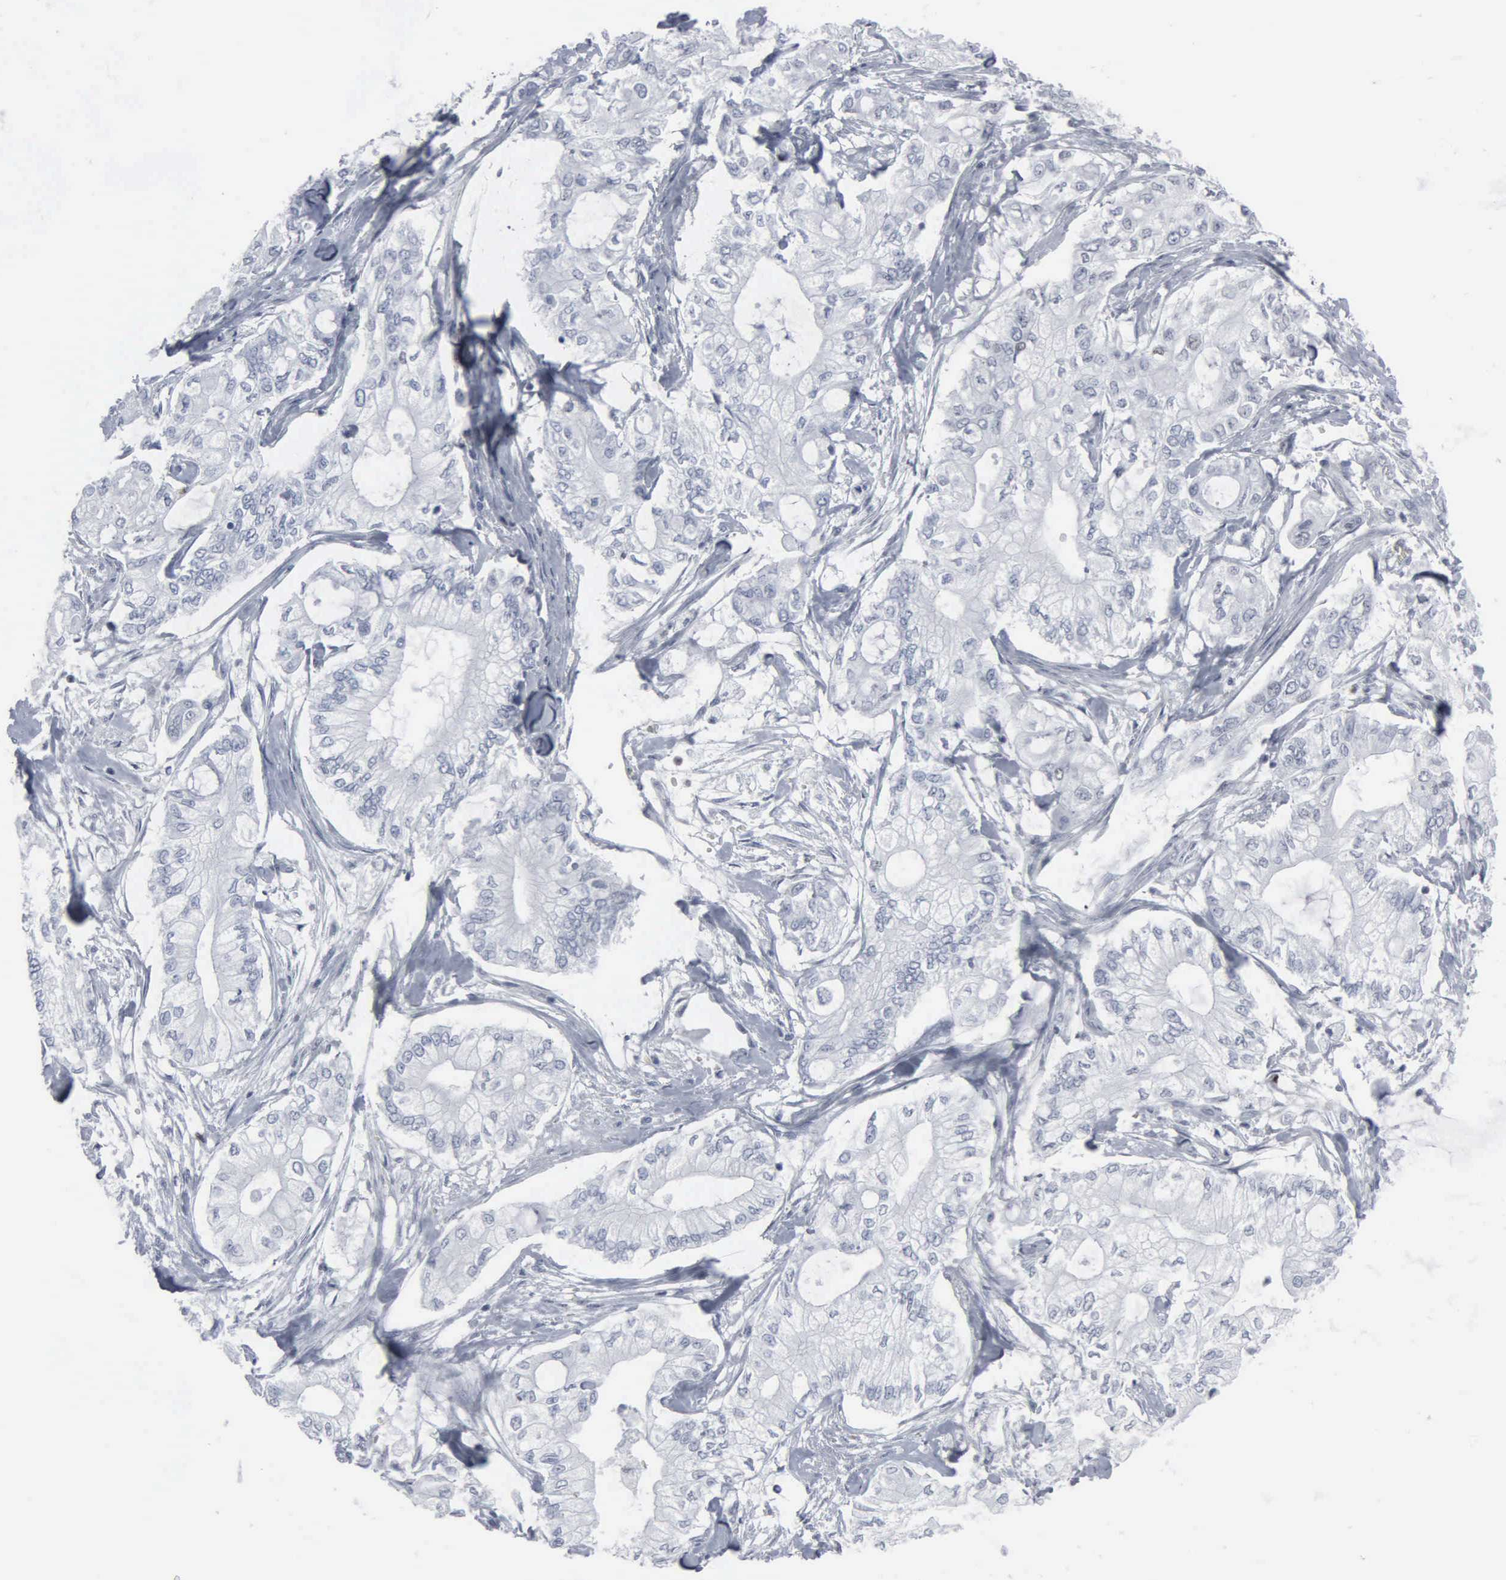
{"staining": {"intensity": "negative", "quantity": "none", "location": "none"}, "tissue": "pancreatic cancer", "cell_type": "Tumor cells", "image_type": "cancer", "snomed": [{"axis": "morphology", "description": "Adenocarcinoma, NOS"}, {"axis": "topography", "description": "Pancreas"}], "caption": "Tumor cells are negative for protein expression in human pancreatic cancer.", "gene": "CCND3", "patient": {"sex": "male", "age": 79}}